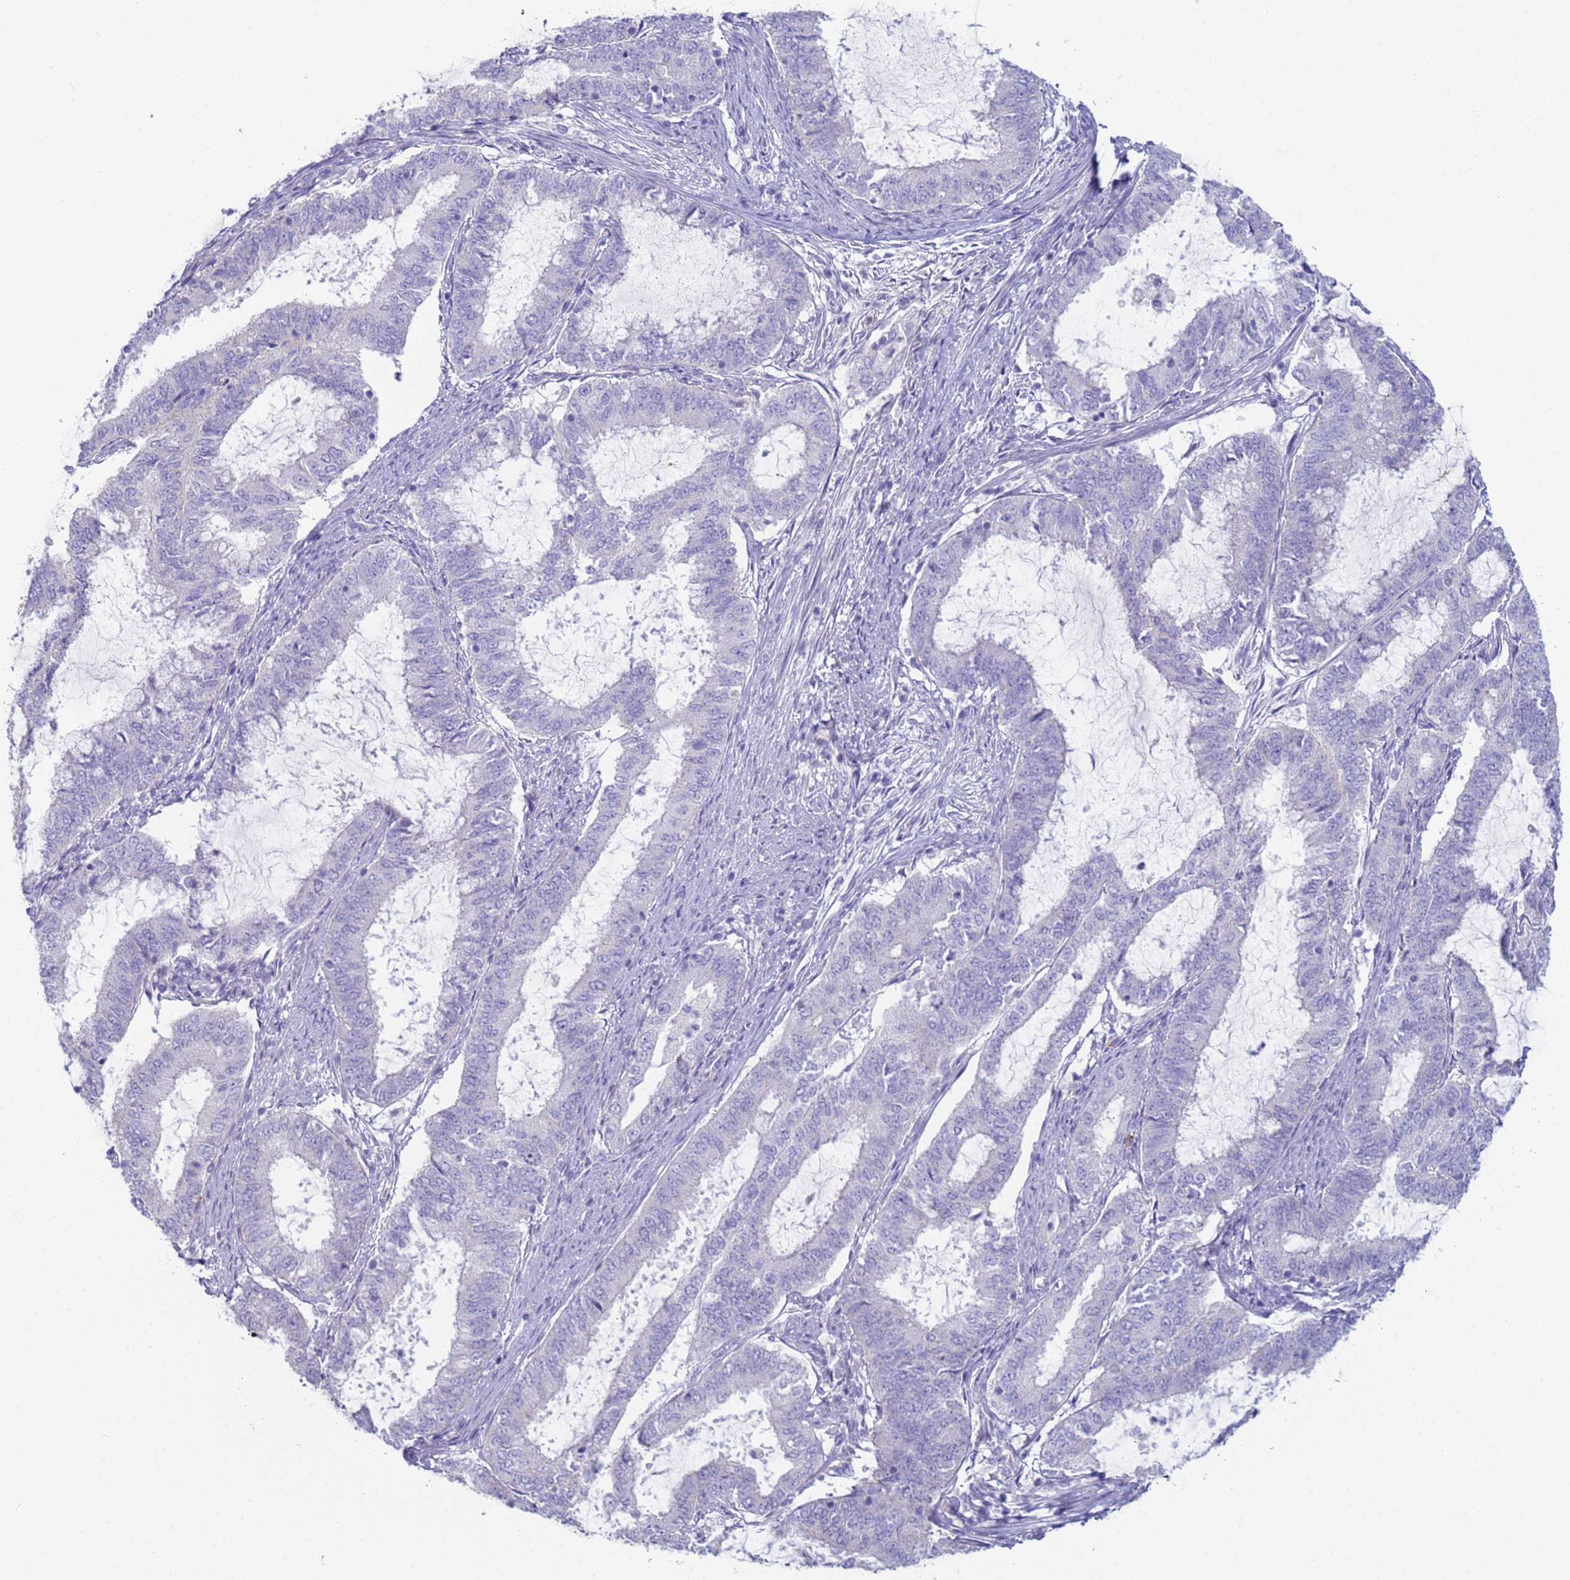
{"staining": {"intensity": "negative", "quantity": "none", "location": "none"}, "tissue": "endometrial cancer", "cell_type": "Tumor cells", "image_type": "cancer", "snomed": [{"axis": "morphology", "description": "Adenocarcinoma, NOS"}, {"axis": "topography", "description": "Endometrium"}], "caption": "Micrograph shows no protein positivity in tumor cells of adenocarcinoma (endometrial) tissue. (Immunohistochemistry (ihc), brightfield microscopy, high magnification).", "gene": "CR1", "patient": {"sex": "female", "age": 51}}